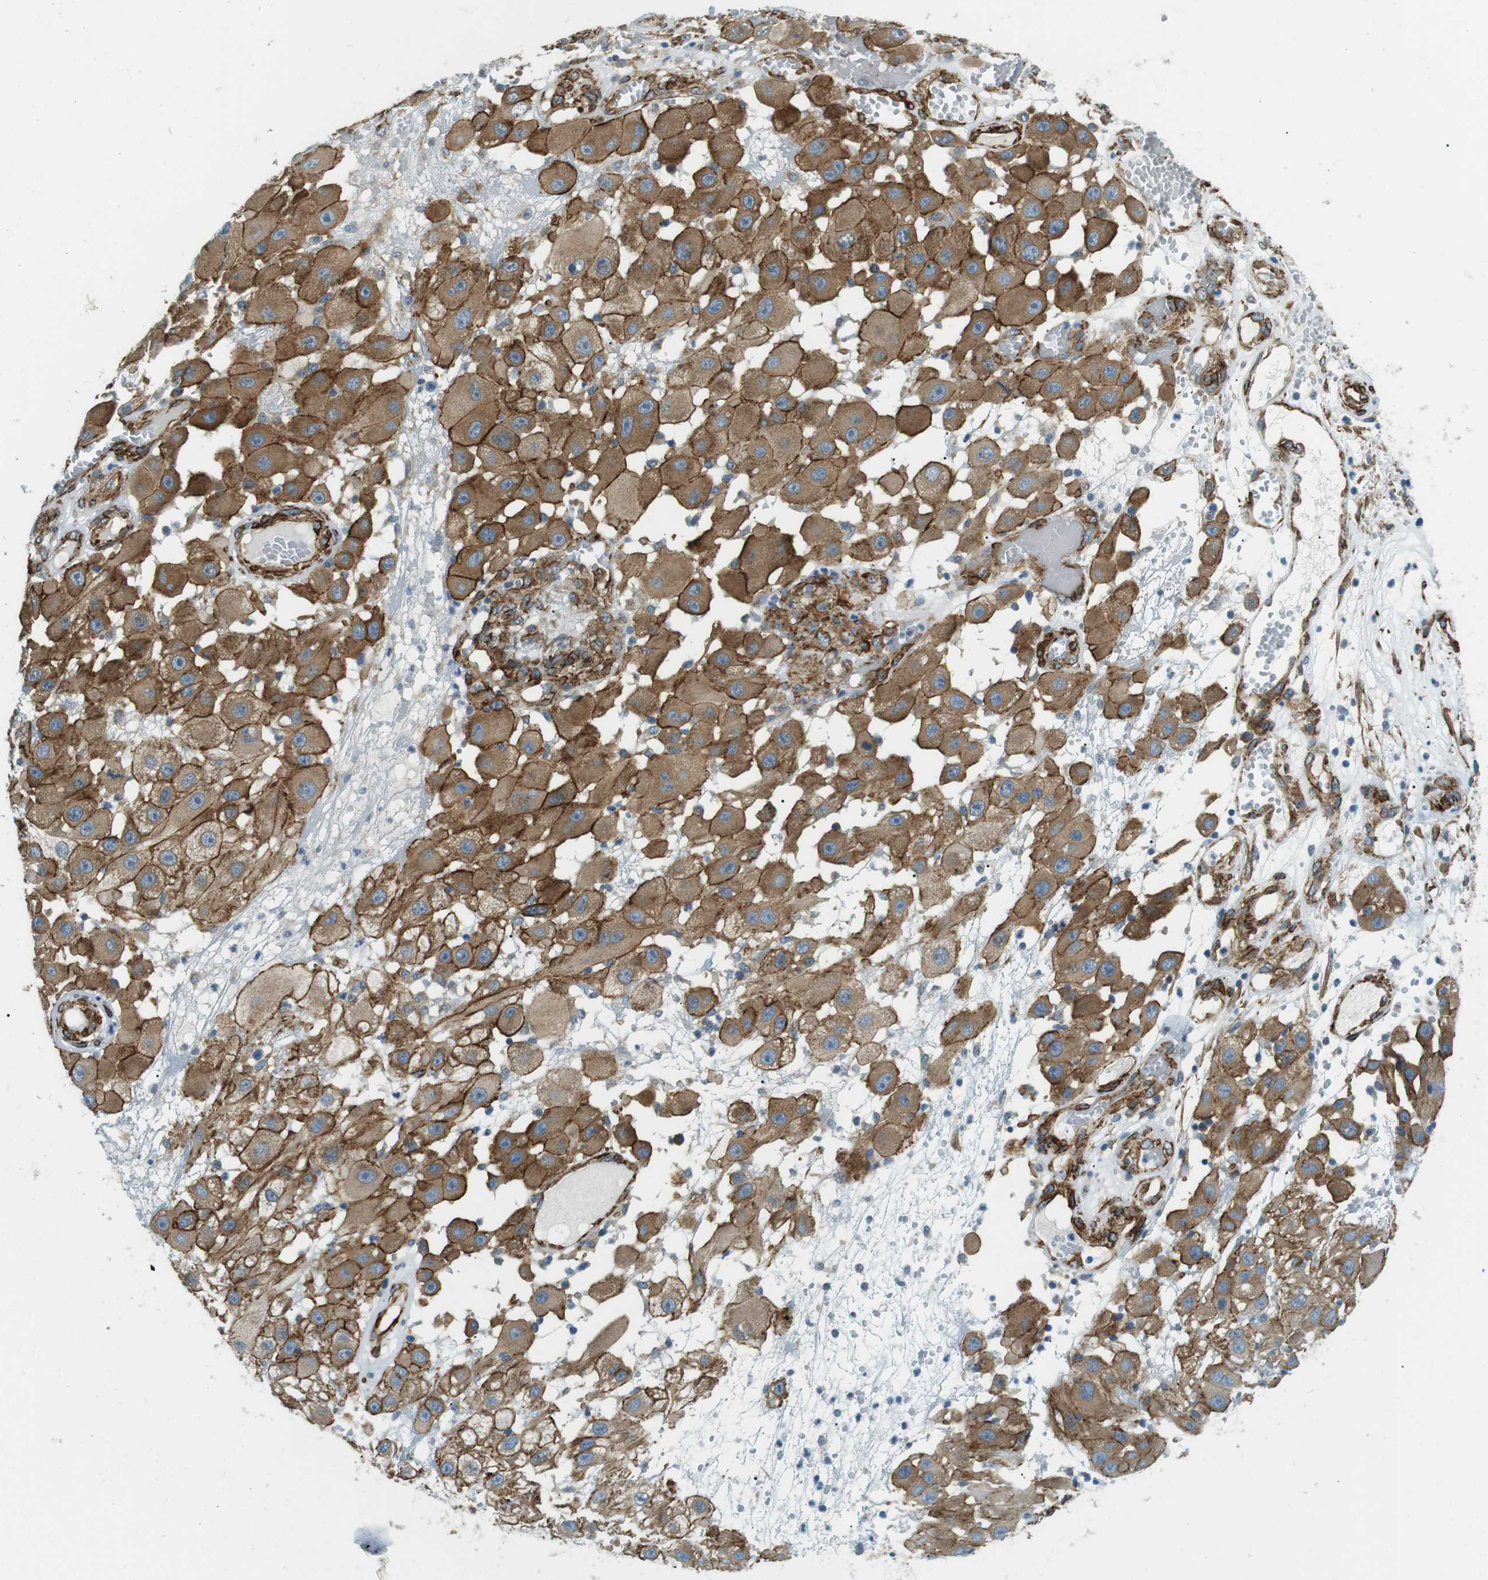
{"staining": {"intensity": "moderate", "quantity": ">75%", "location": "cytoplasmic/membranous"}, "tissue": "melanoma", "cell_type": "Tumor cells", "image_type": "cancer", "snomed": [{"axis": "morphology", "description": "Malignant melanoma, NOS"}, {"axis": "topography", "description": "Skin"}], "caption": "About >75% of tumor cells in human melanoma demonstrate moderate cytoplasmic/membranous protein expression as visualized by brown immunohistochemical staining.", "gene": "ODR4", "patient": {"sex": "female", "age": 81}}